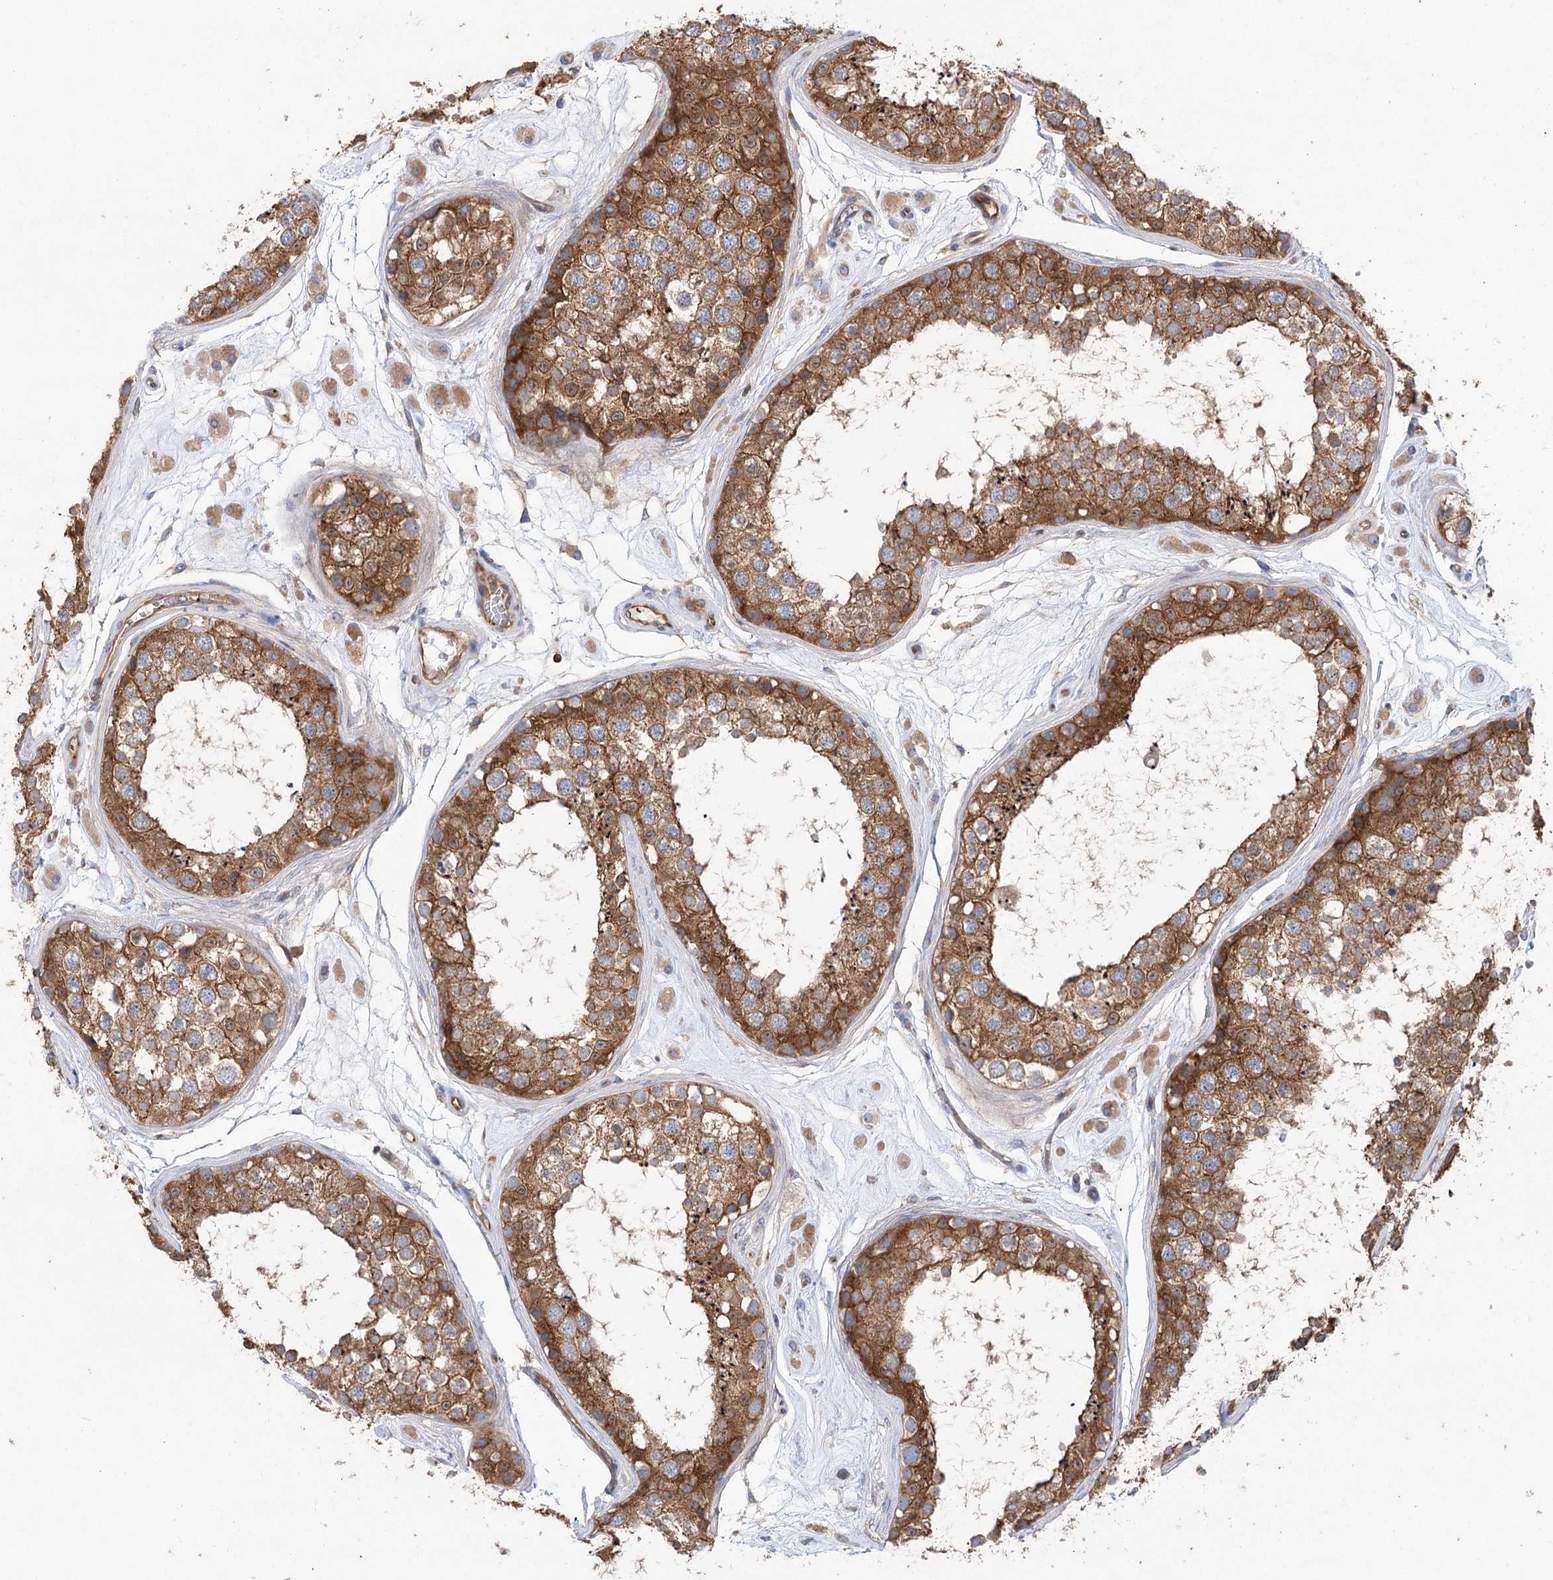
{"staining": {"intensity": "moderate", "quantity": ">75%", "location": "cytoplasmic/membranous"}, "tissue": "testis", "cell_type": "Cells in seminiferous ducts", "image_type": "normal", "snomed": [{"axis": "morphology", "description": "Normal tissue, NOS"}, {"axis": "topography", "description": "Testis"}], "caption": "High-magnification brightfield microscopy of unremarkable testis stained with DAB (brown) and counterstained with hematoxylin (blue). cells in seminiferous ducts exhibit moderate cytoplasmic/membranous expression is appreciated in approximately>75% of cells. Immunohistochemistry (ihc) stains the protein of interest in brown and the nuclei are stained blue.", "gene": "VPS37B", "patient": {"sex": "male", "age": 25}}